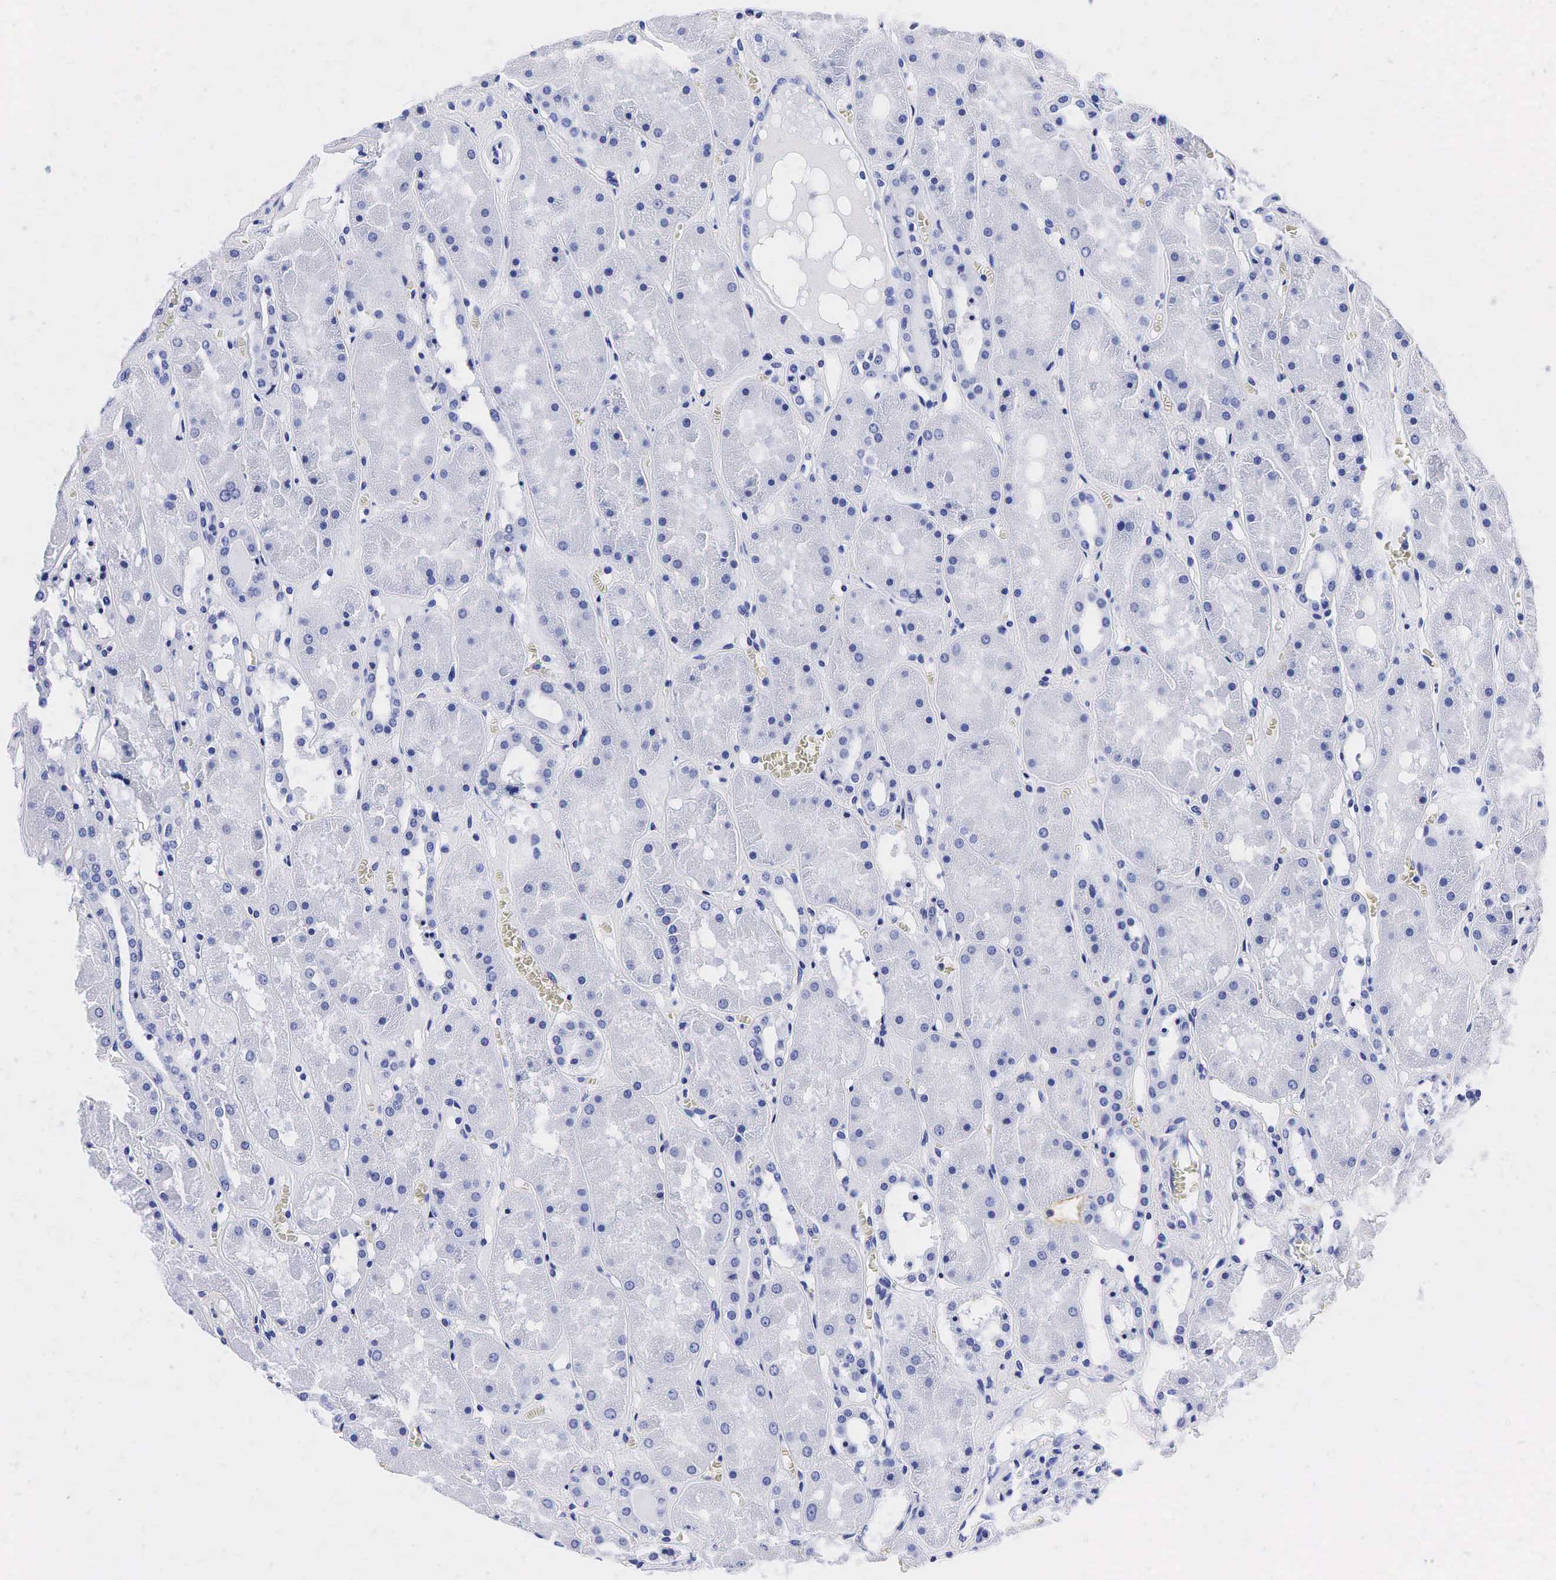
{"staining": {"intensity": "negative", "quantity": "none", "location": "none"}, "tissue": "kidney", "cell_type": "Cells in glomeruli", "image_type": "normal", "snomed": [{"axis": "morphology", "description": "Normal tissue, NOS"}, {"axis": "topography", "description": "Kidney"}], "caption": "Cells in glomeruli show no significant protein expression in benign kidney. Brightfield microscopy of immunohistochemistry (IHC) stained with DAB (brown) and hematoxylin (blue), captured at high magnification.", "gene": "TG", "patient": {"sex": "male", "age": 36}}